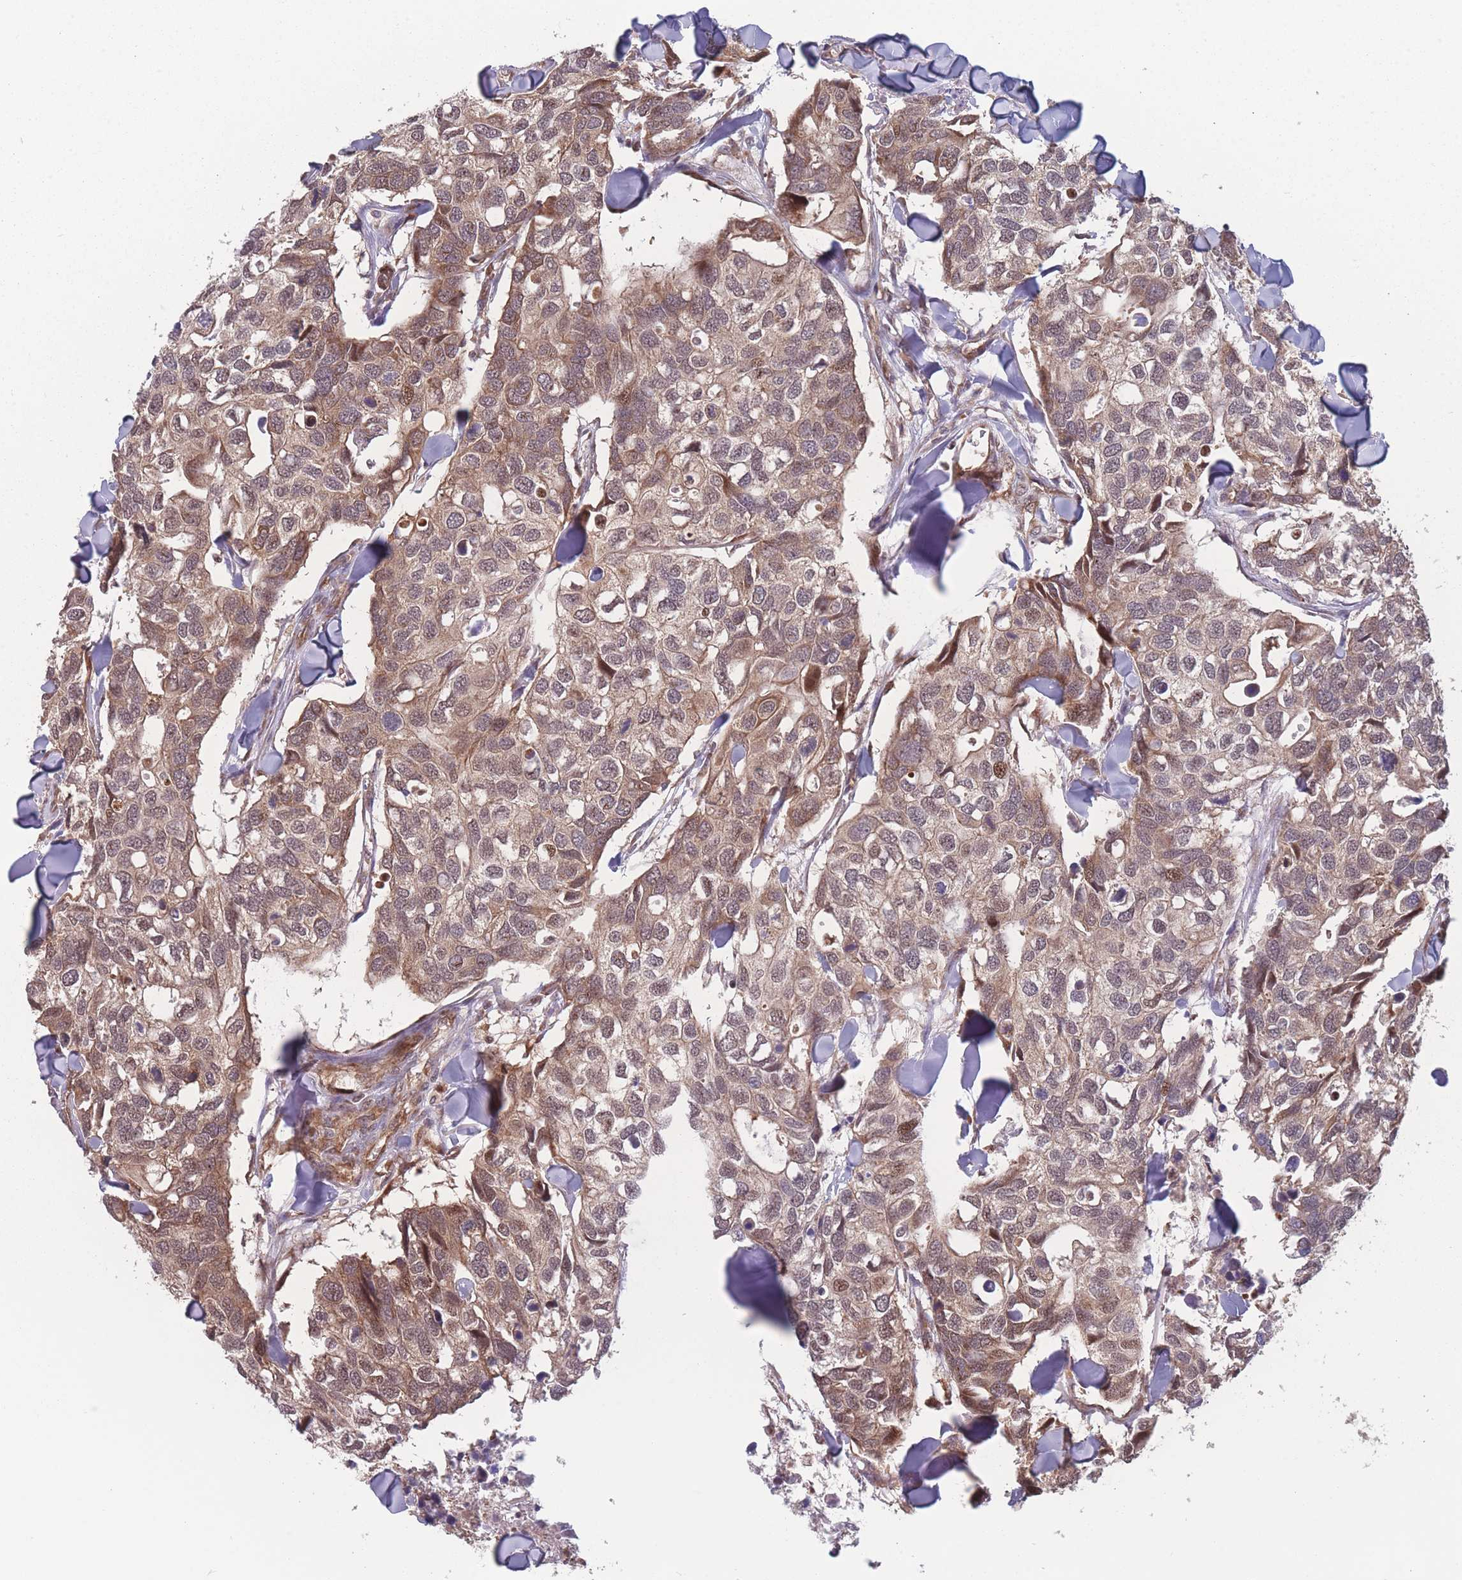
{"staining": {"intensity": "moderate", "quantity": ">75%", "location": "cytoplasmic/membranous,nuclear"}, "tissue": "breast cancer", "cell_type": "Tumor cells", "image_type": "cancer", "snomed": [{"axis": "morphology", "description": "Duct carcinoma"}, {"axis": "topography", "description": "Breast"}], "caption": "A histopathology image of human infiltrating ductal carcinoma (breast) stained for a protein displays moderate cytoplasmic/membranous and nuclear brown staining in tumor cells.", "gene": "RPS18", "patient": {"sex": "female", "age": 83}}